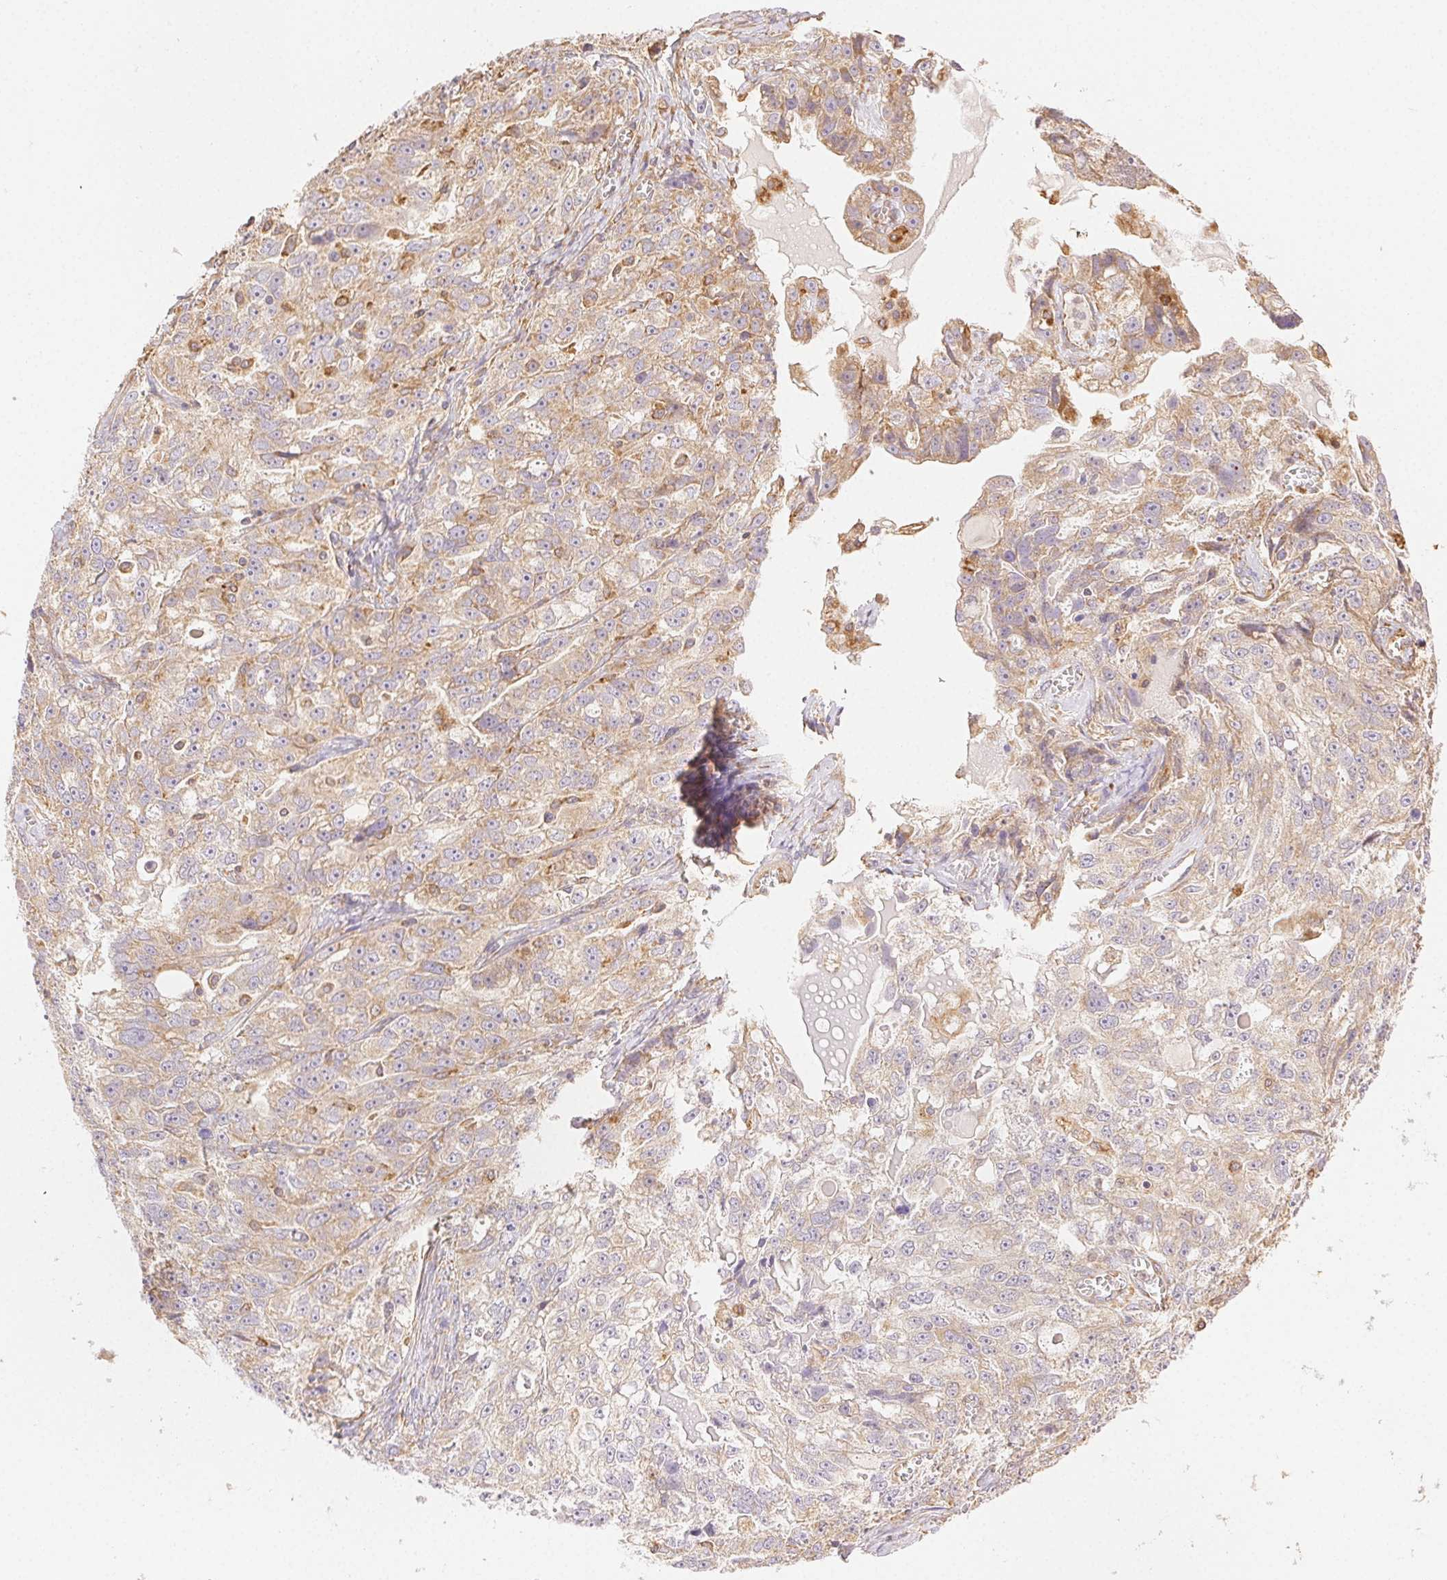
{"staining": {"intensity": "weak", "quantity": ">75%", "location": "cytoplasmic/membranous"}, "tissue": "ovarian cancer", "cell_type": "Tumor cells", "image_type": "cancer", "snomed": [{"axis": "morphology", "description": "Cystadenocarcinoma, serous, NOS"}, {"axis": "topography", "description": "Ovary"}], "caption": "Ovarian serous cystadenocarcinoma tissue reveals weak cytoplasmic/membranous staining in approximately >75% of tumor cells", "gene": "ENTREP1", "patient": {"sex": "female", "age": 51}}